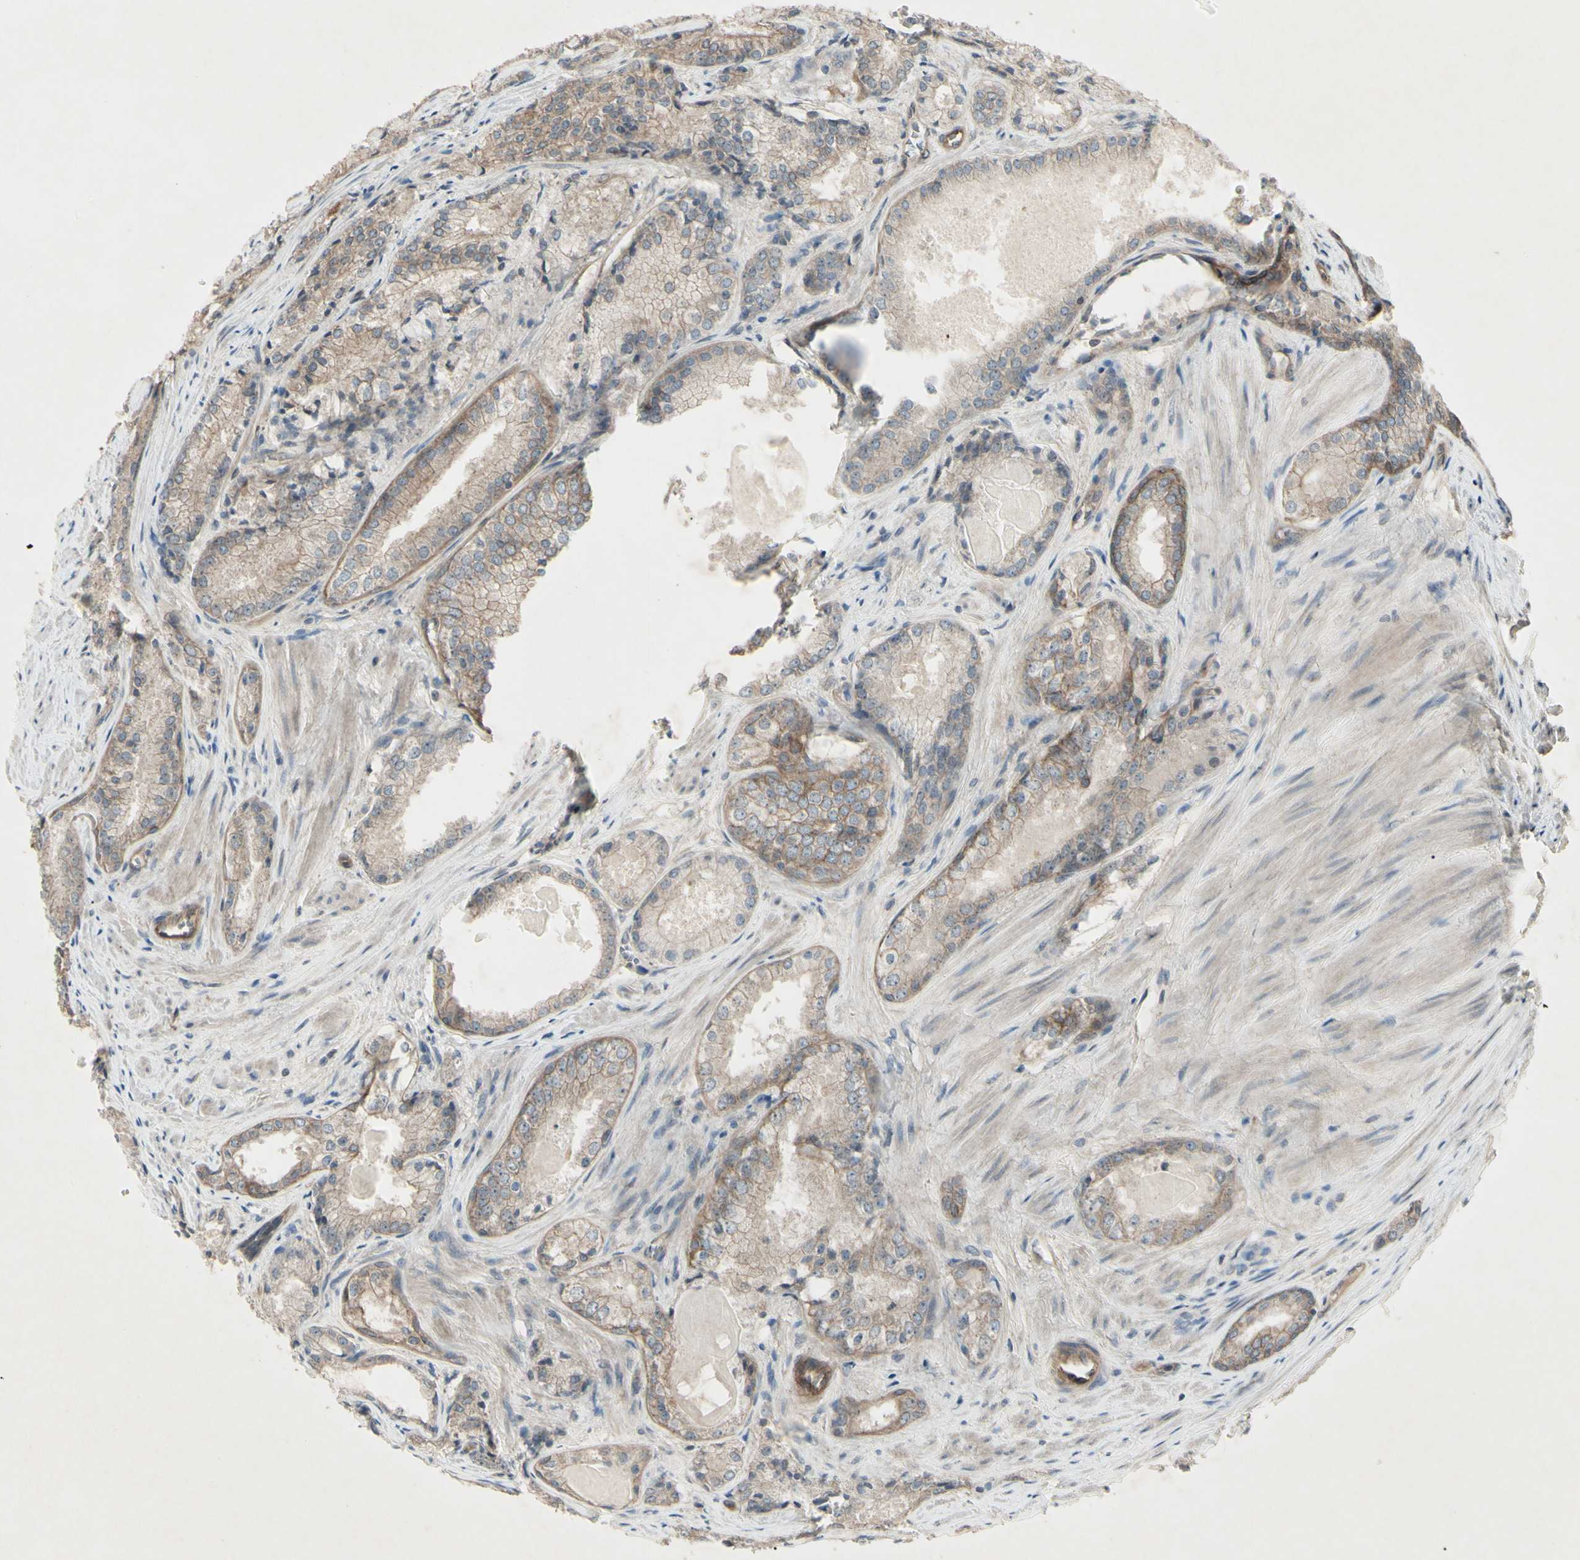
{"staining": {"intensity": "weak", "quantity": ">75%", "location": "cytoplasmic/membranous"}, "tissue": "prostate cancer", "cell_type": "Tumor cells", "image_type": "cancer", "snomed": [{"axis": "morphology", "description": "Adenocarcinoma, Low grade"}, {"axis": "topography", "description": "Prostate"}], "caption": "About >75% of tumor cells in prostate cancer (low-grade adenocarcinoma) display weak cytoplasmic/membranous protein positivity as visualized by brown immunohistochemical staining.", "gene": "JAG1", "patient": {"sex": "male", "age": 60}}